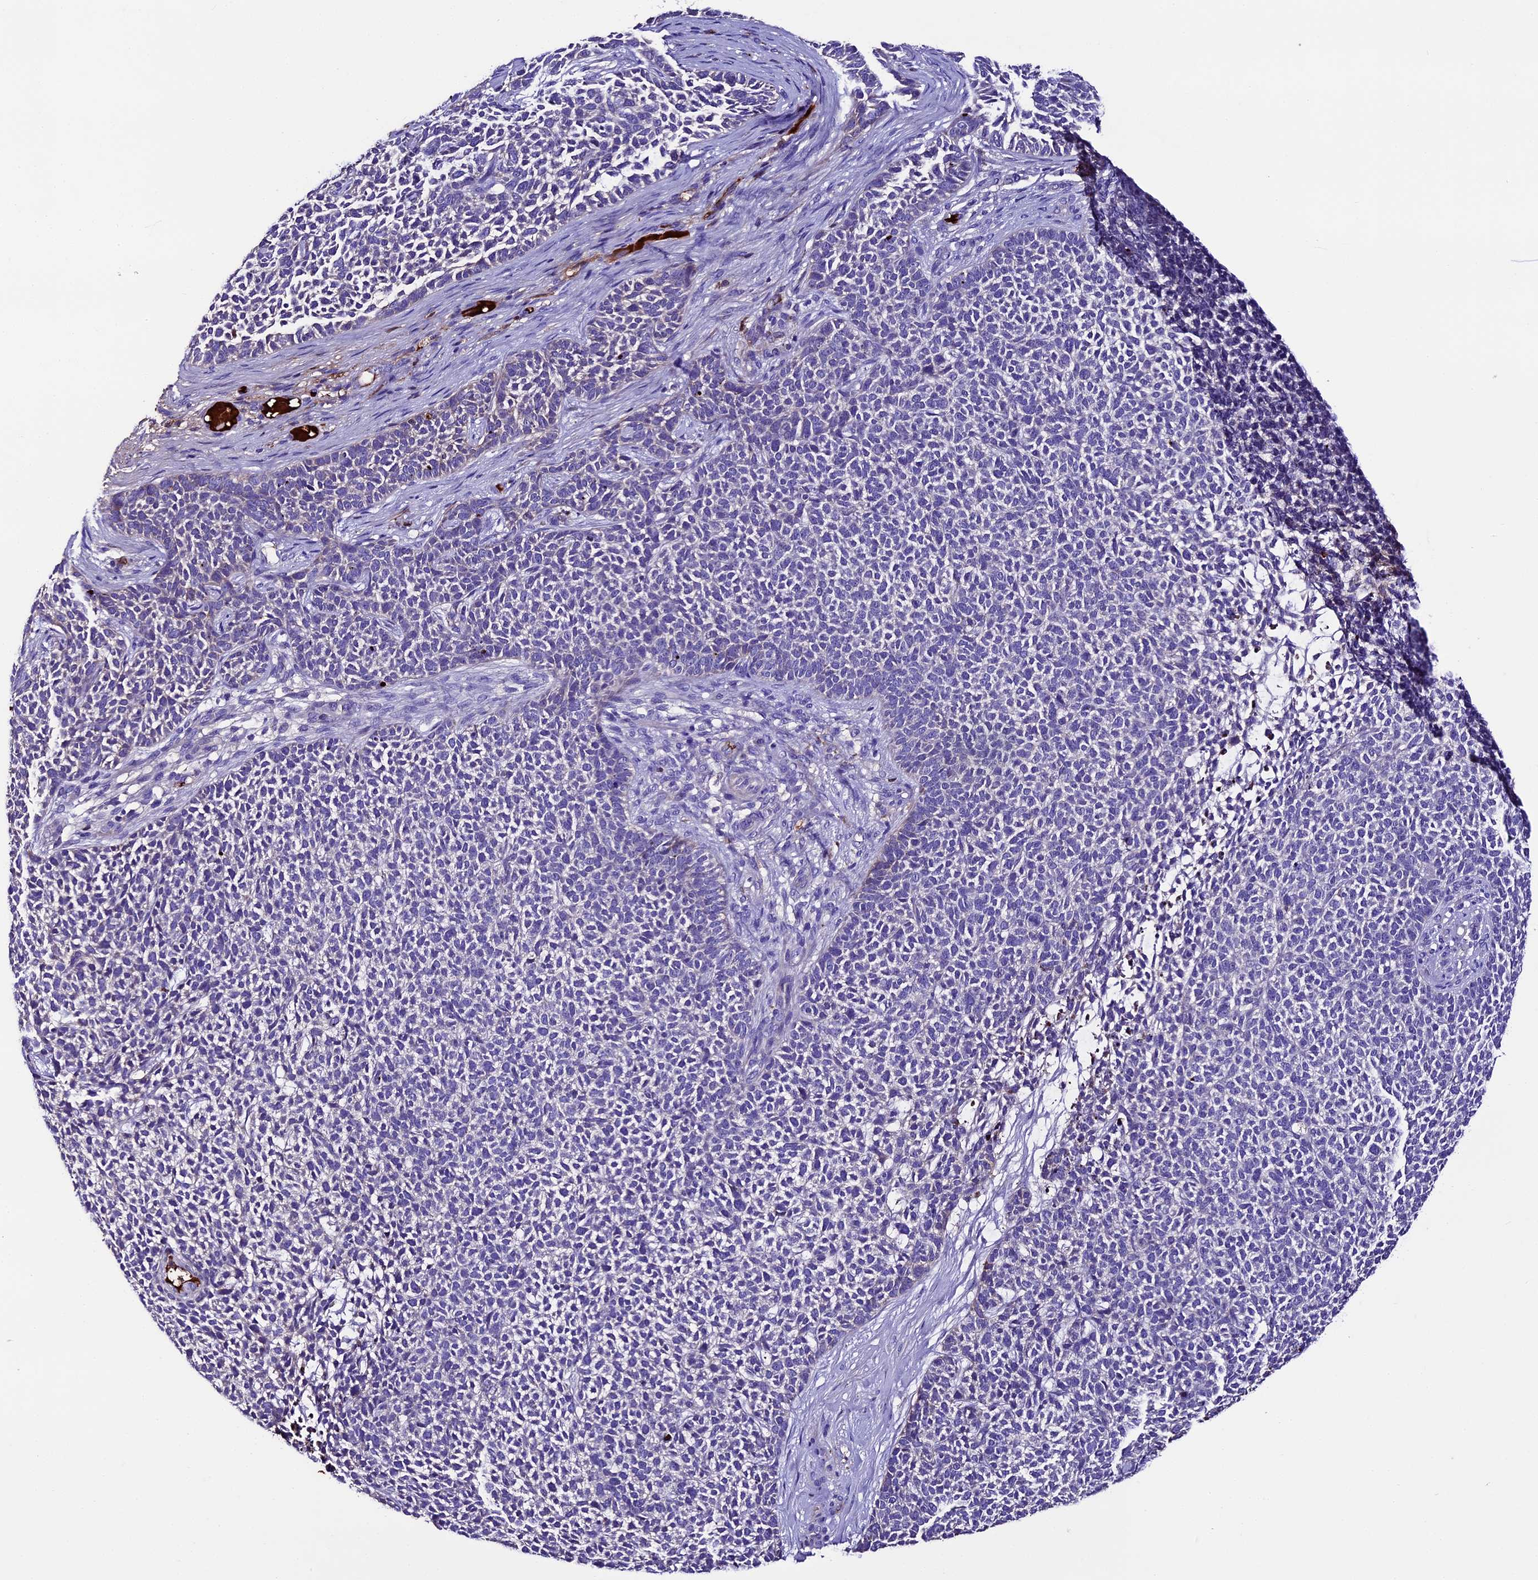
{"staining": {"intensity": "negative", "quantity": "none", "location": "none"}, "tissue": "skin cancer", "cell_type": "Tumor cells", "image_type": "cancer", "snomed": [{"axis": "morphology", "description": "Basal cell carcinoma"}, {"axis": "topography", "description": "Skin"}], "caption": "A high-resolution photomicrograph shows immunohistochemistry staining of skin cancer (basal cell carcinoma), which reveals no significant expression in tumor cells. (DAB immunohistochemistry (IHC) visualized using brightfield microscopy, high magnification).", "gene": "TCP11L2", "patient": {"sex": "female", "age": 84}}